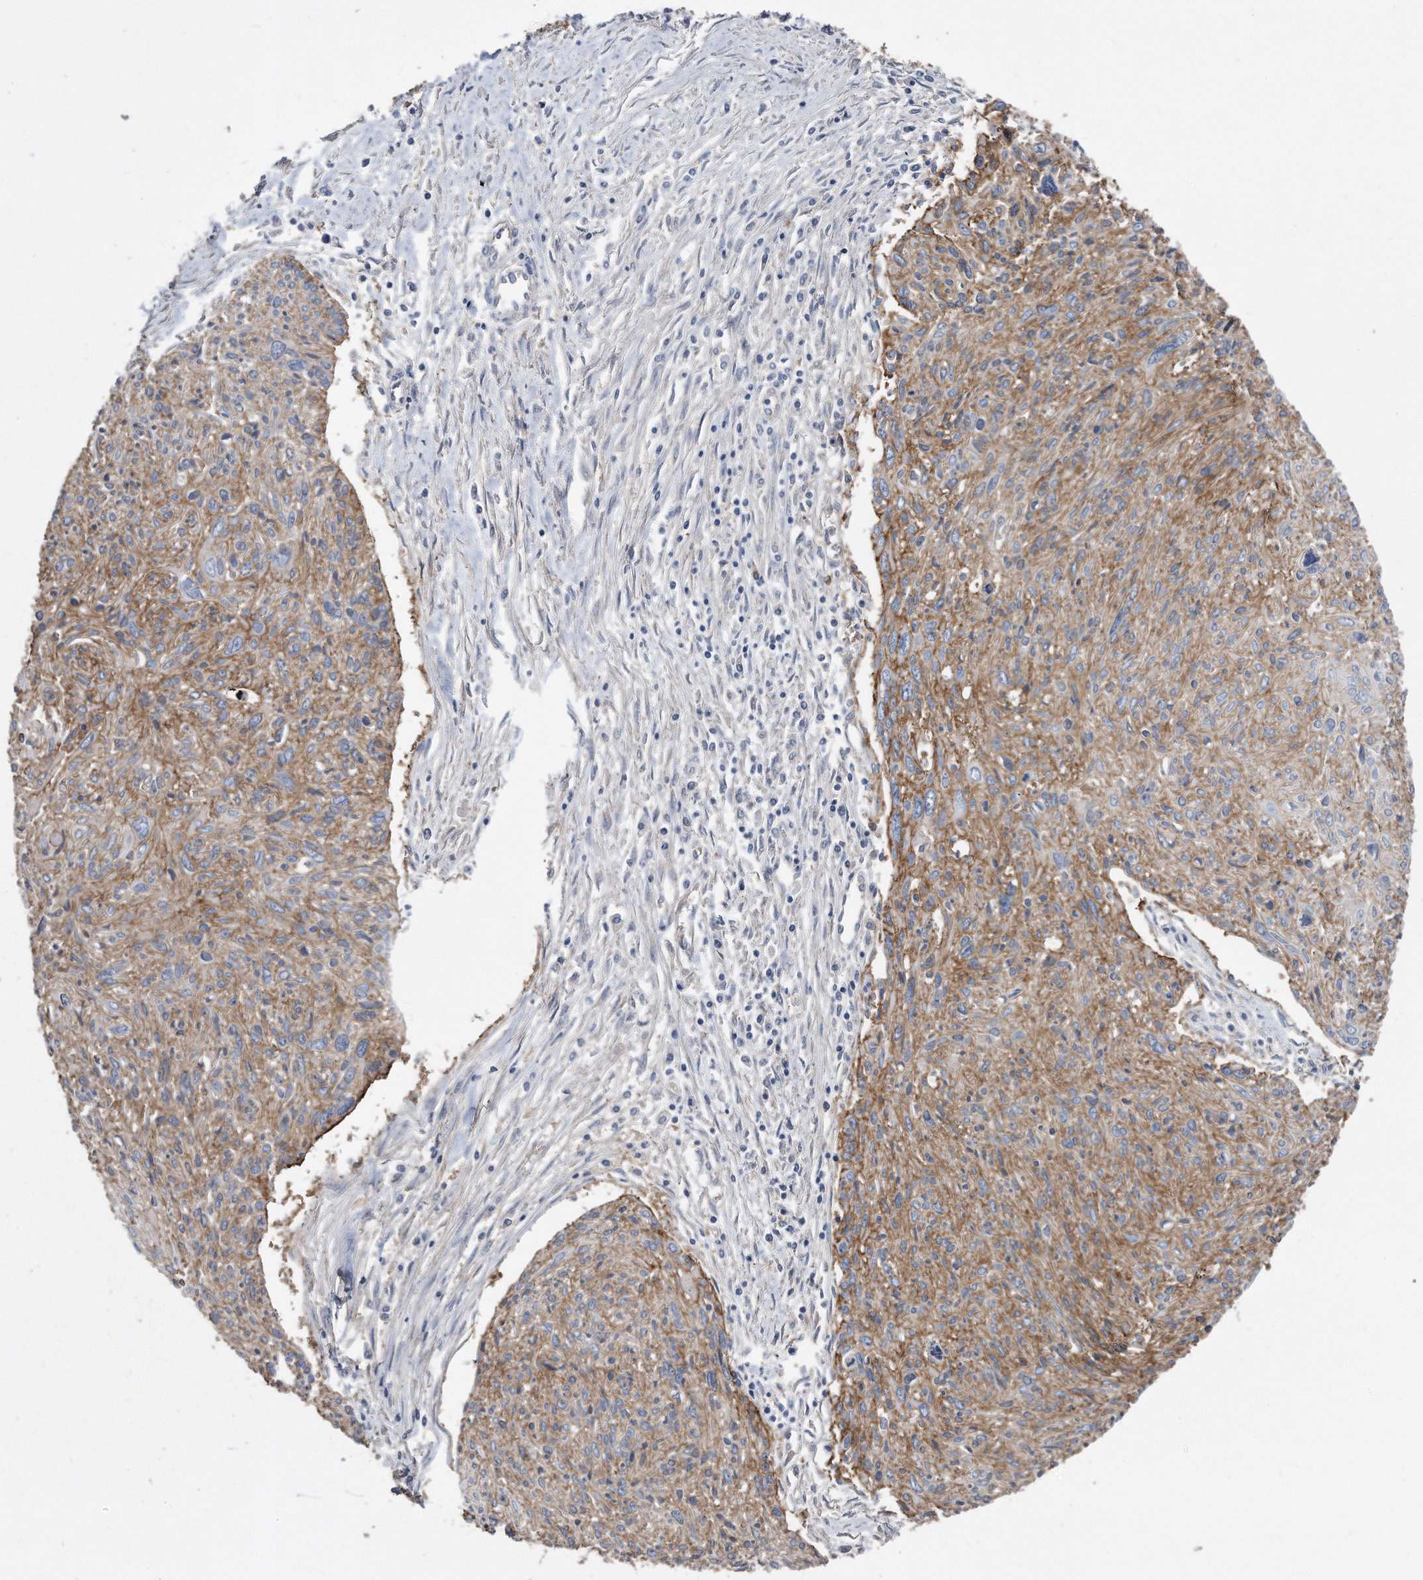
{"staining": {"intensity": "moderate", "quantity": ">75%", "location": "cytoplasmic/membranous"}, "tissue": "cervical cancer", "cell_type": "Tumor cells", "image_type": "cancer", "snomed": [{"axis": "morphology", "description": "Squamous cell carcinoma, NOS"}, {"axis": "topography", "description": "Cervix"}], "caption": "Tumor cells display moderate cytoplasmic/membranous staining in about >75% of cells in cervical squamous cell carcinoma.", "gene": "CDCP1", "patient": {"sex": "female", "age": 51}}